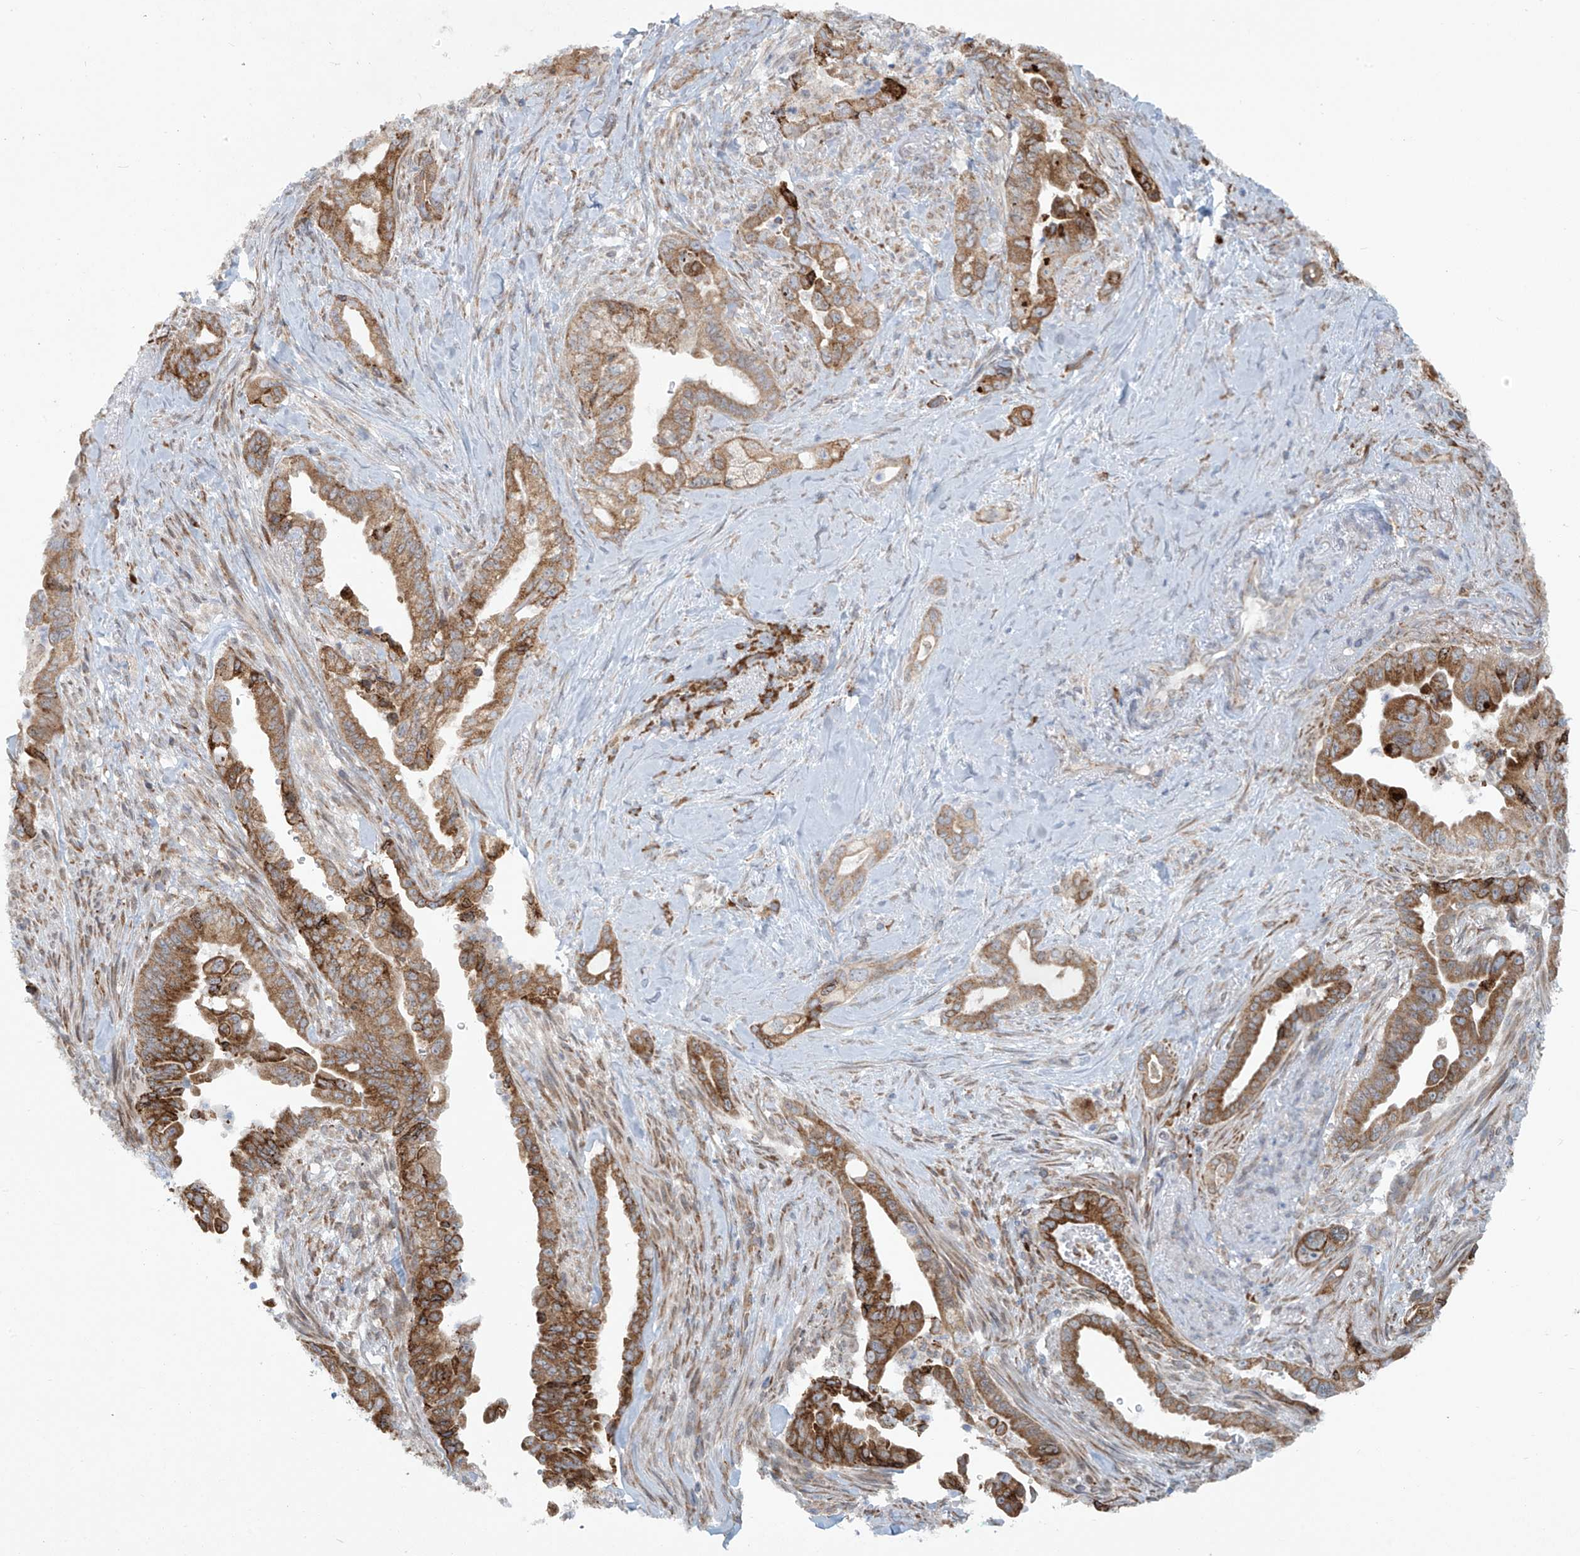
{"staining": {"intensity": "moderate", "quantity": ">75%", "location": "cytoplasmic/membranous"}, "tissue": "pancreatic cancer", "cell_type": "Tumor cells", "image_type": "cancer", "snomed": [{"axis": "morphology", "description": "Adenocarcinoma, NOS"}, {"axis": "topography", "description": "Pancreas"}], "caption": "Immunohistochemistry (IHC) staining of pancreatic cancer (adenocarcinoma), which shows medium levels of moderate cytoplasmic/membranous expression in about >75% of tumor cells indicating moderate cytoplasmic/membranous protein expression. The staining was performed using DAB (brown) for protein detection and nuclei were counterstained in hematoxylin (blue).", "gene": "KATNIP", "patient": {"sex": "male", "age": 70}}